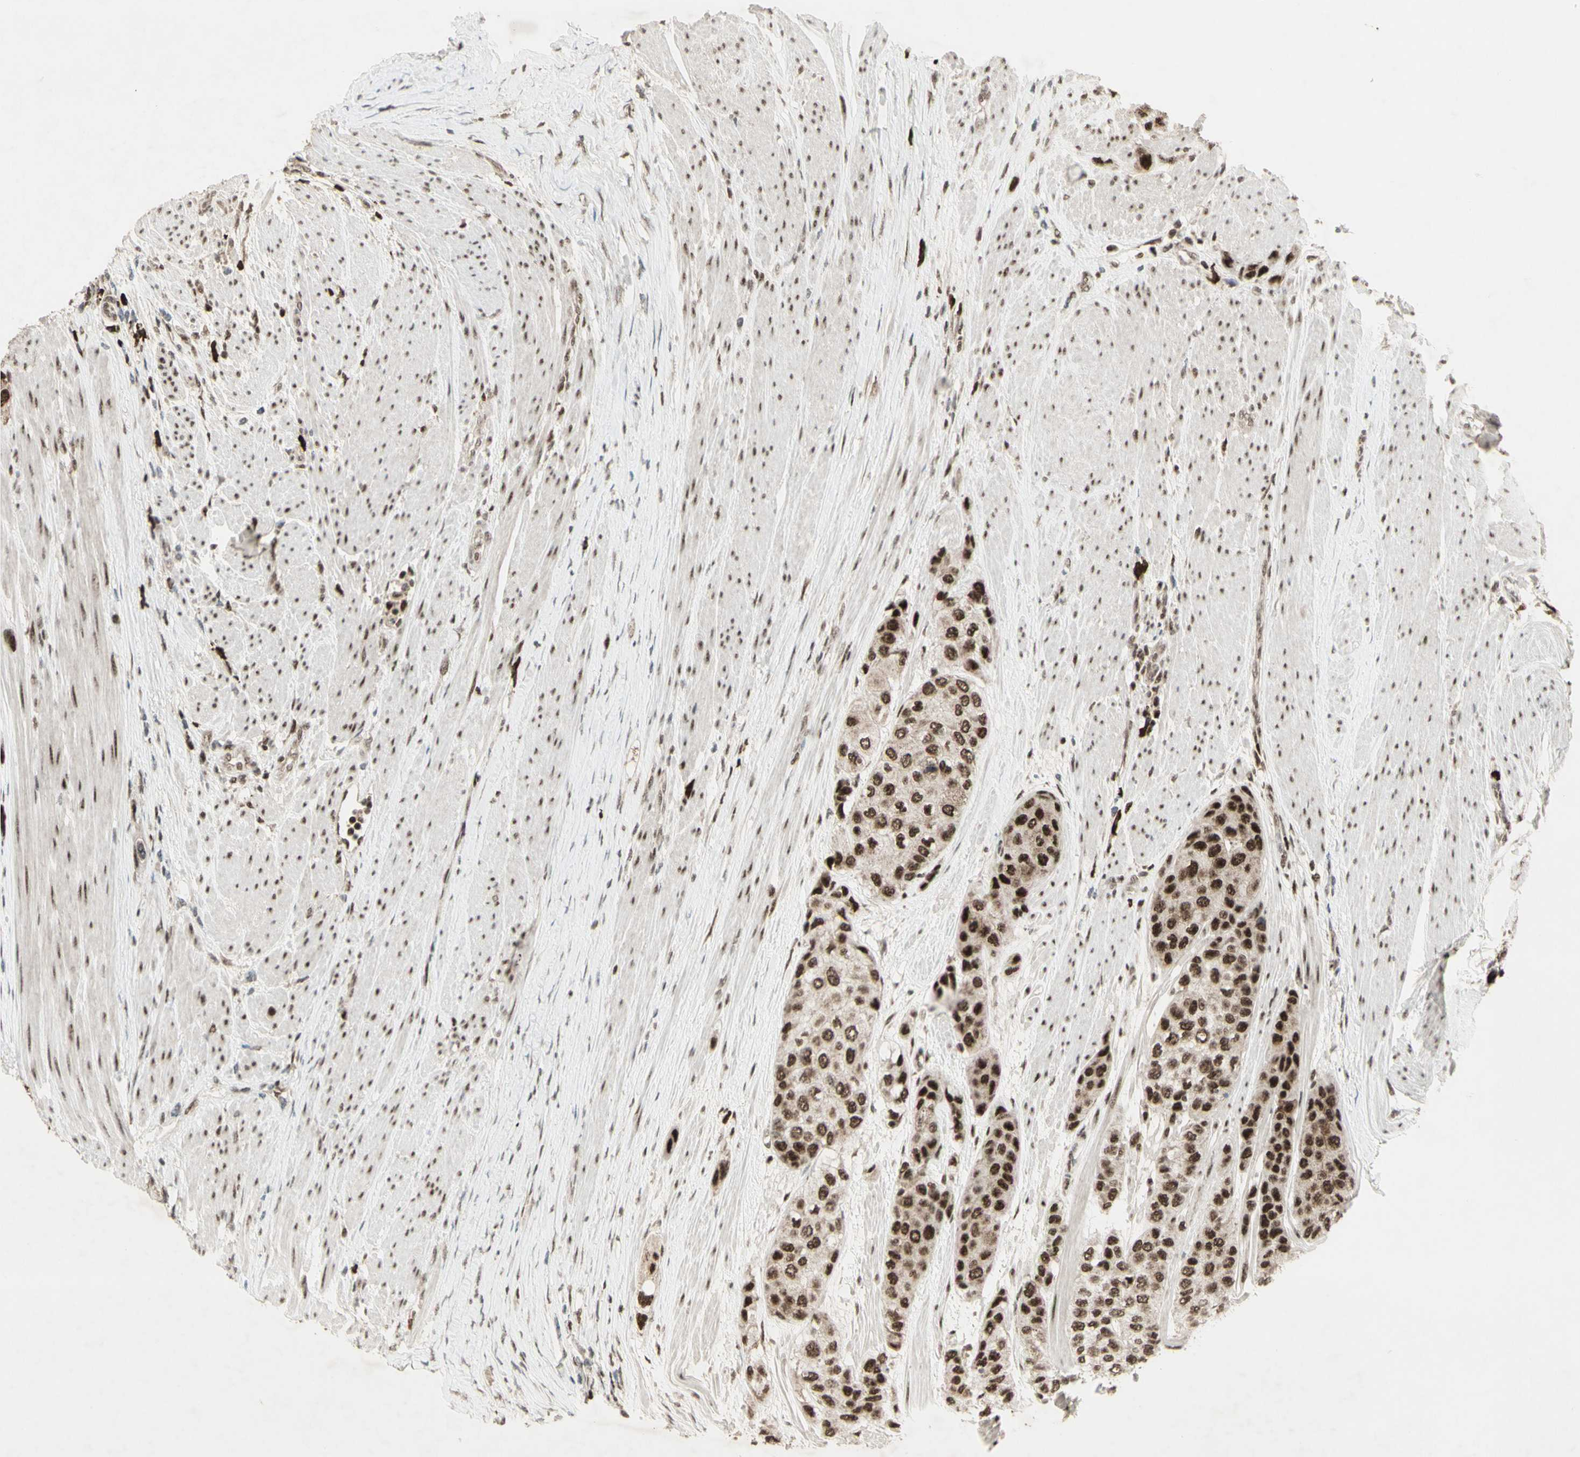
{"staining": {"intensity": "strong", "quantity": ">75%", "location": "nuclear"}, "tissue": "urothelial cancer", "cell_type": "Tumor cells", "image_type": "cancer", "snomed": [{"axis": "morphology", "description": "Urothelial carcinoma, High grade"}, {"axis": "topography", "description": "Urinary bladder"}], "caption": "IHC of high-grade urothelial carcinoma shows high levels of strong nuclear staining in about >75% of tumor cells. (Brightfield microscopy of DAB IHC at high magnification).", "gene": "CCNT1", "patient": {"sex": "female", "age": 56}}